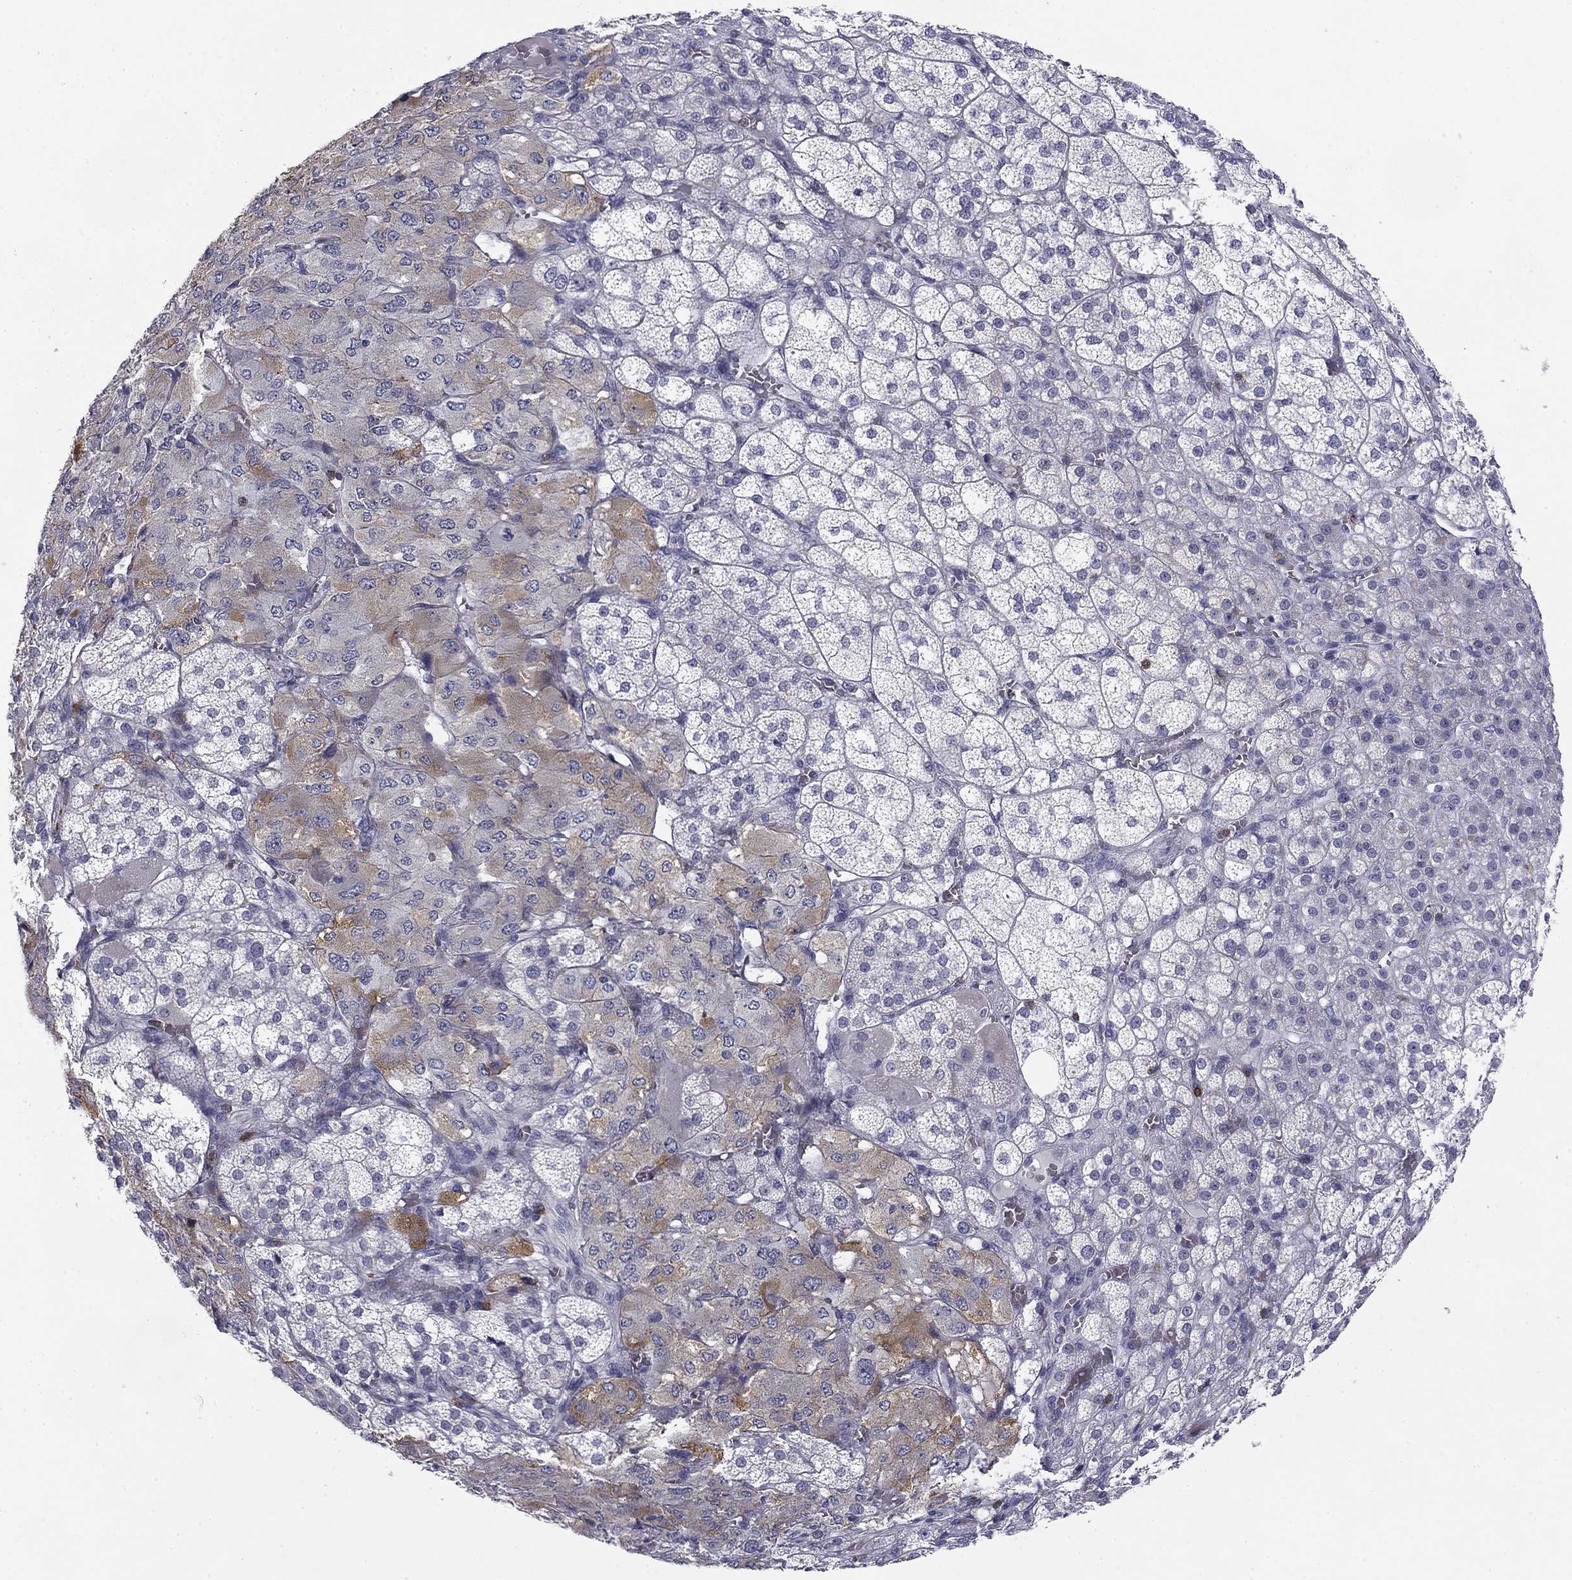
{"staining": {"intensity": "weak", "quantity": "<25%", "location": "cytoplasmic/membranous"}, "tissue": "adrenal gland", "cell_type": "Glandular cells", "image_type": "normal", "snomed": [{"axis": "morphology", "description": "Normal tissue, NOS"}, {"axis": "topography", "description": "Adrenal gland"}], "caption": "A high-resolution photomicrograph shows IHC staining of unremarkable adrenal gland, which shows no significant expression in glandular cells.", "gene": "TRAT1", "patient": {"sex": "female", "age": 60}}